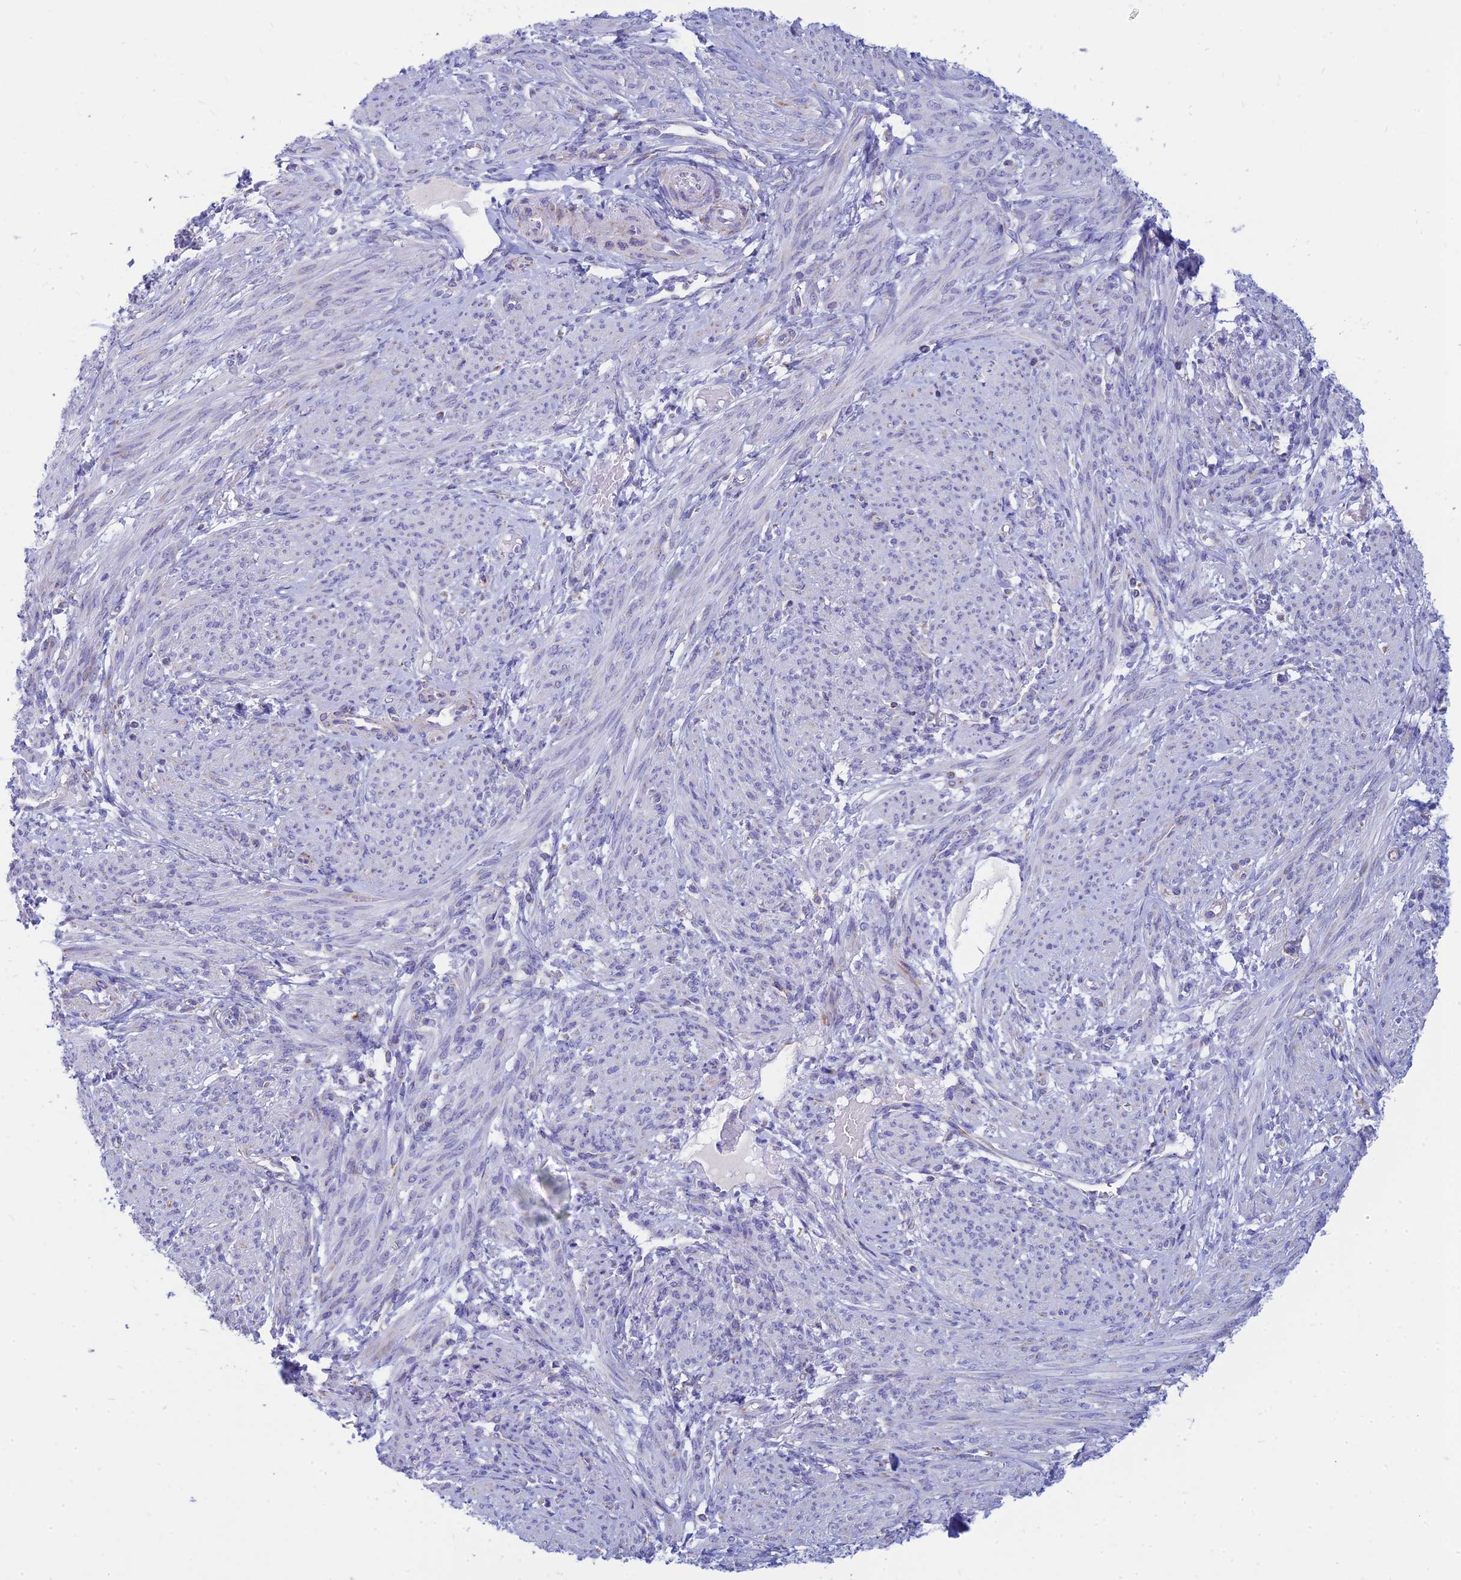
{"staining": {"intensity": "negative", "quantity": "none", "location": "none"}, "tissue": "smooth muscle", "cell_type": "Smooth muscle cells", "image_type": "normal", "snomed": [{"axis": "morphology", "description": "Normal tissue, NOS"}, {"axis": "topography", "description": "Smooth muscle"}], "caption": "Immunohistochemistry micrograph of normal smooth muscle stained for a protein (brown), which reveals no expression in smooth muscle cells. The staining is performed using DAB (3,3'-diaminobenzidine) brown chromogen with nuclei counter-stained in using hematoxylin.", "gene": "PACC1", "patient": {"sex": "female", "age": 39}}